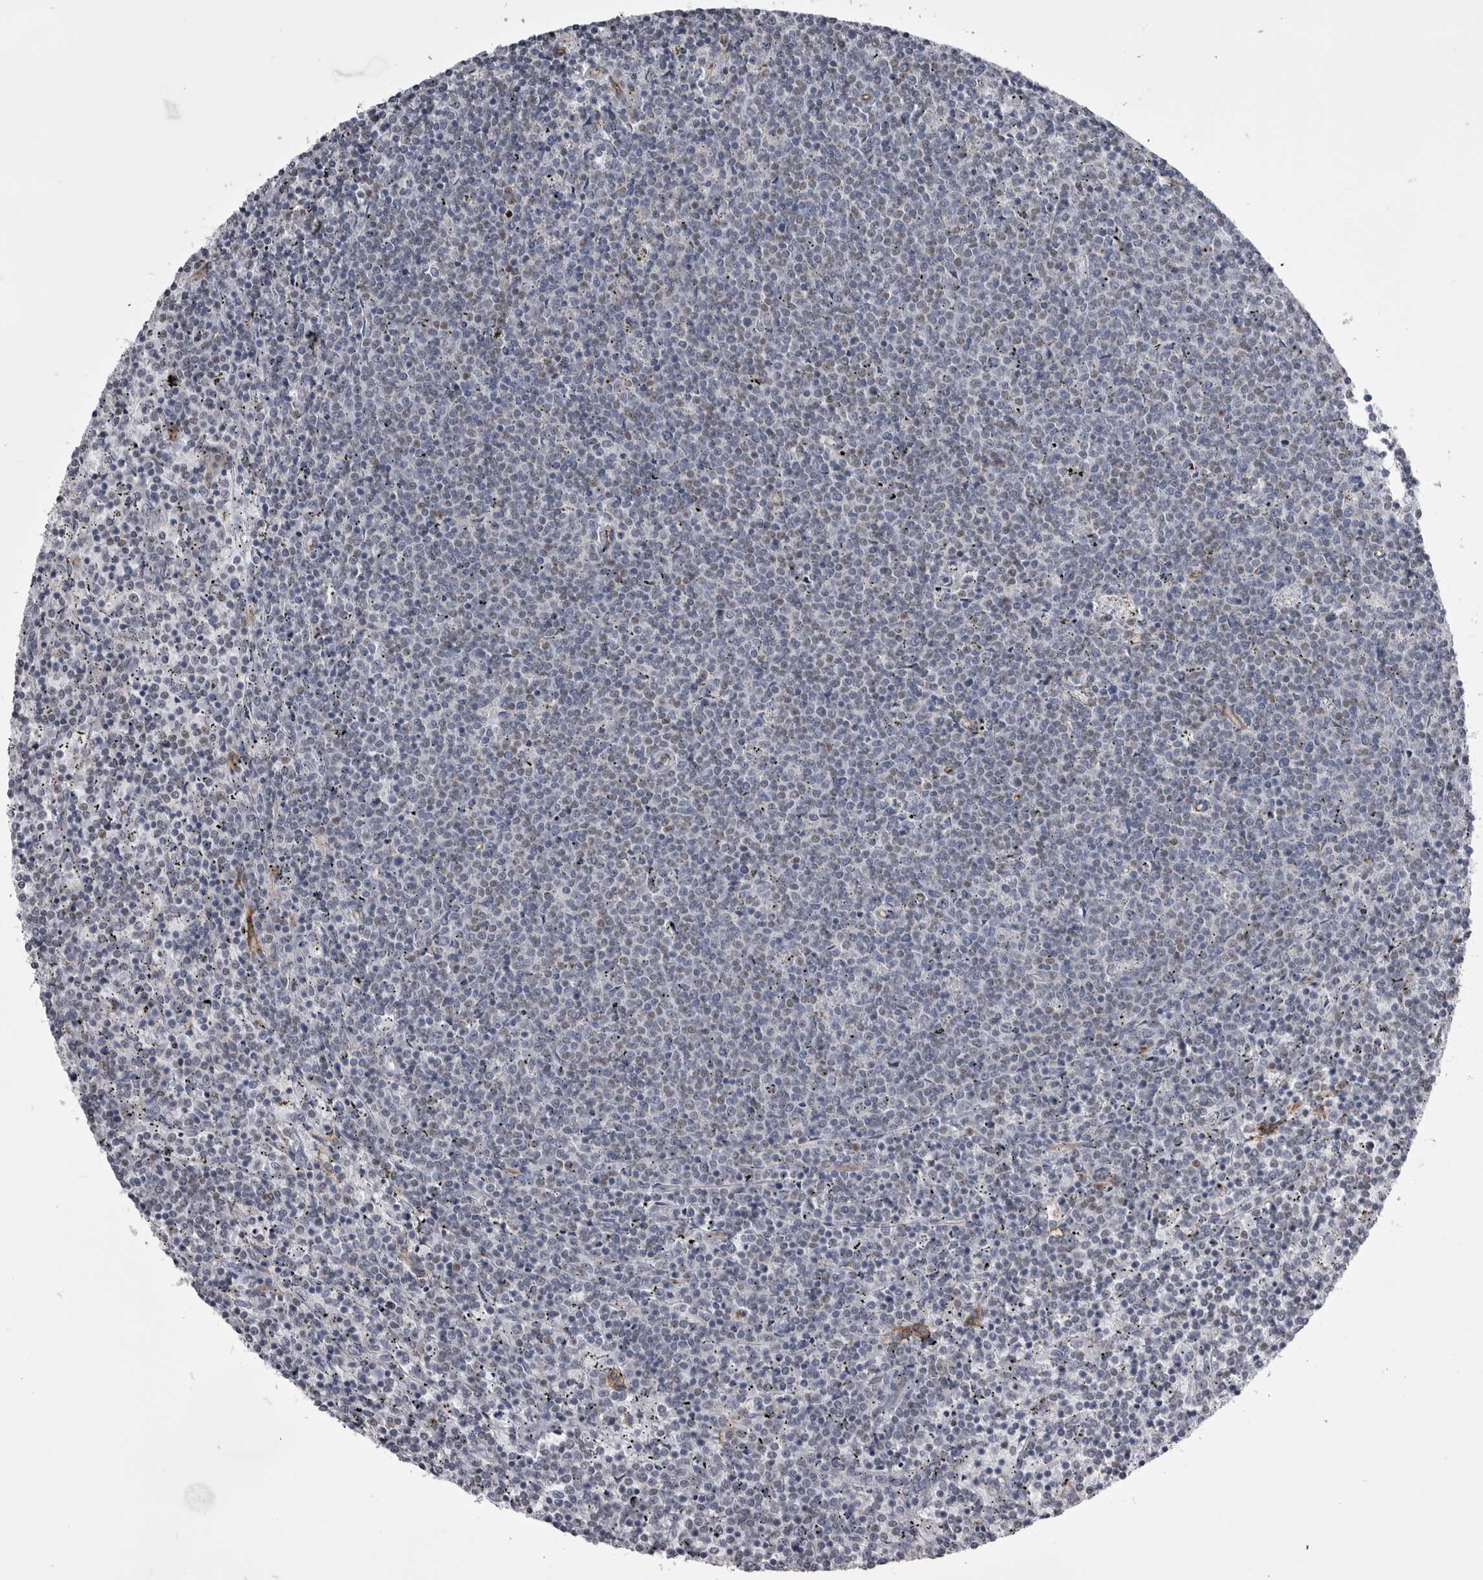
{"staining": {"intensity": "weak", "quantity": "25%-75%", "location": "nuclear"}, "tissue": "lymphoma", "cell_type": "Tumor cells", "image_type": "cancer", "snomed": [{"axis": "morphology", "description": "Malignant lymphoma, non-Hodgkin's type, Low grade"}, {"axis": "topography", "description": "Spleen"}], "caption": "Immunohistochemical staining of human lymphoma shows low levels of weak nuclear positivity in about 25%-75% of tumor cells.", "gene": "OPLAH", "patient": {"sex": "female", "age": 50}}